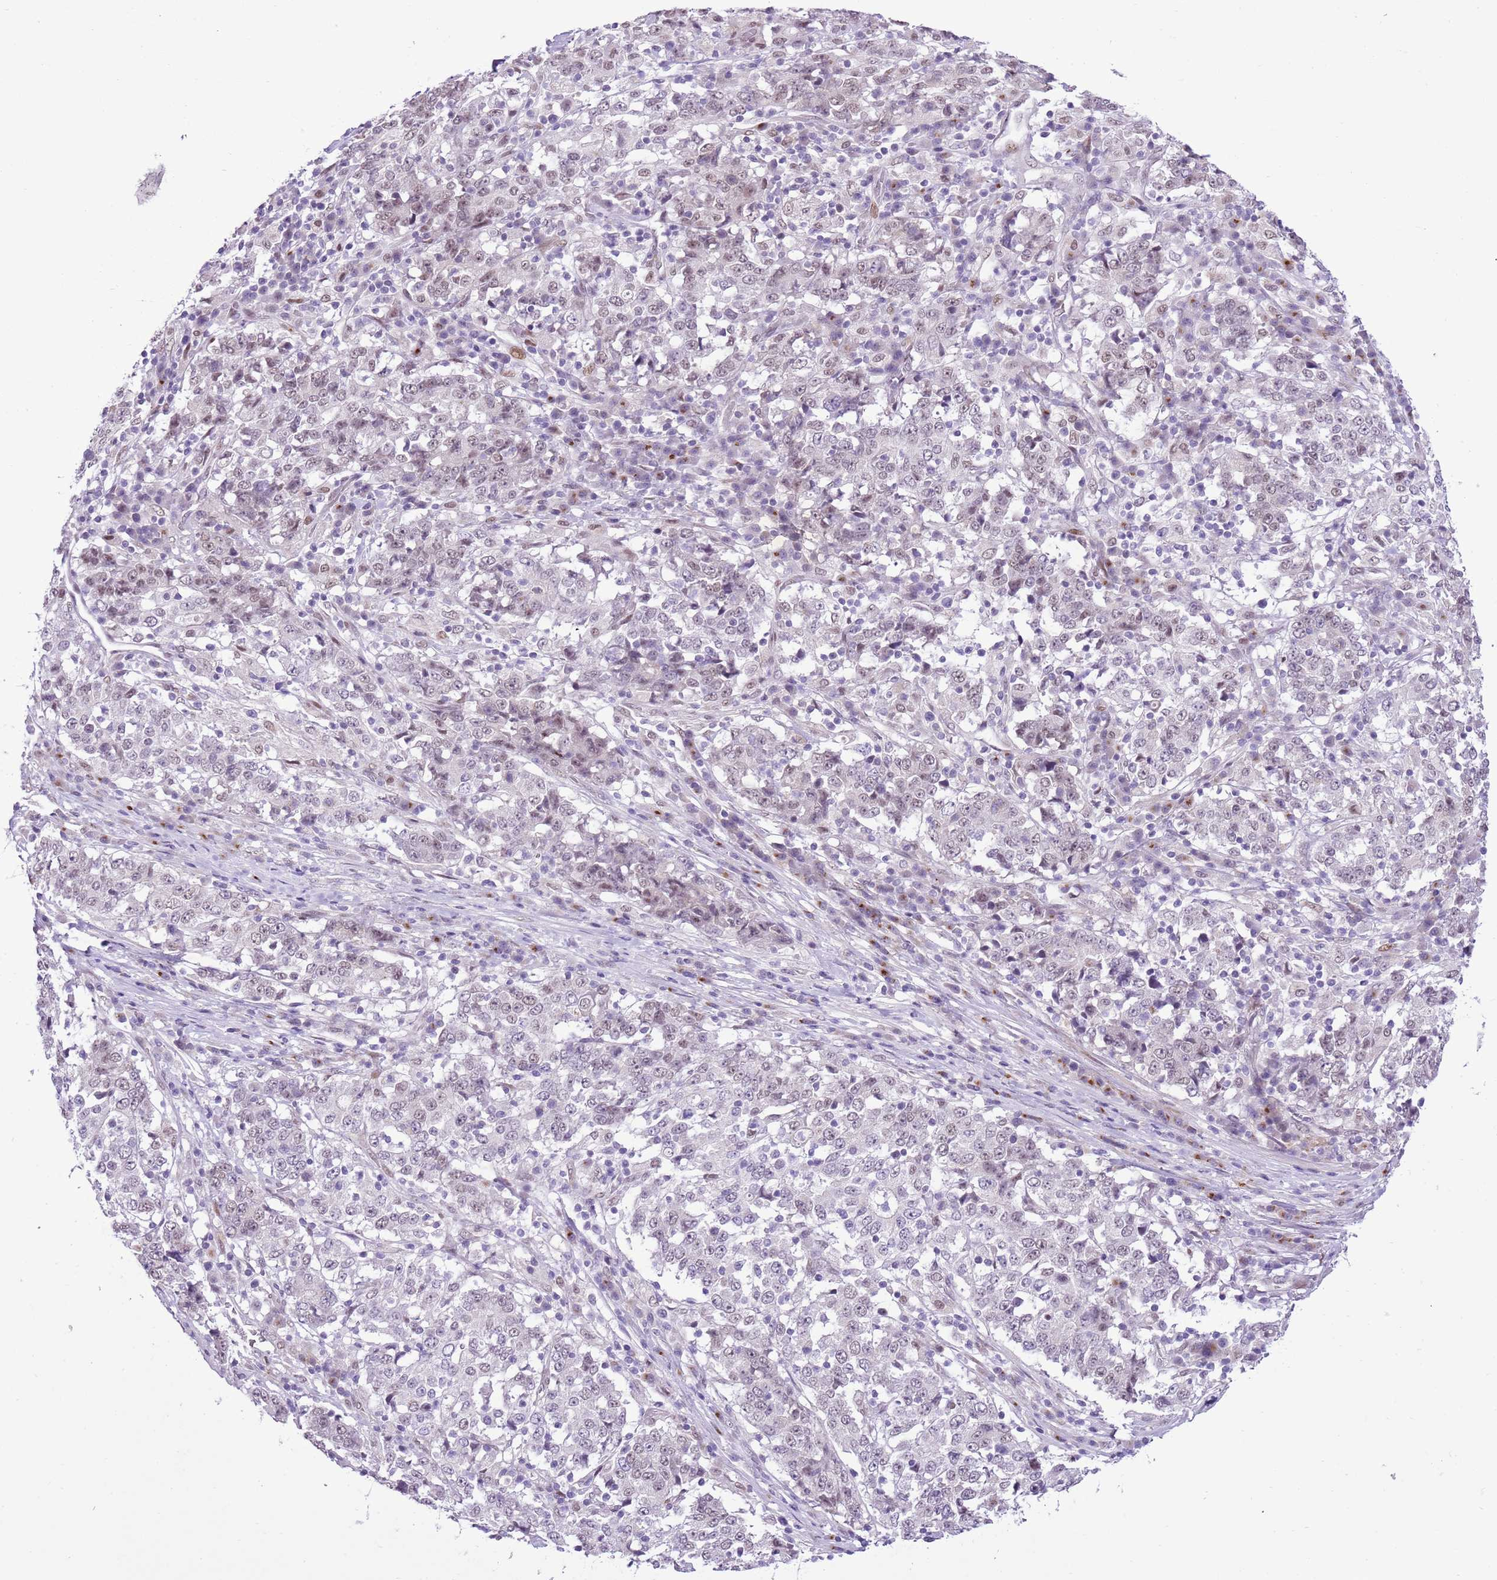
{"staining": {"intensity": "negative", "quantity": "none", "location": "none"}, "tissue": "stomach cancer", "cell_type": "Tumor cells", "image_type": "cancer", "snomed": [{"axis": "morphology", "description": "Adenocarcinoma, NOS"}, {"axis": "topography", "description": "Stomach"}], "caption": "Tumor cells show no significant expression in stomach cancer (adenocarcinoma).", "gene": "NACC2", "patient": {"sex": "male", "age": 59}}